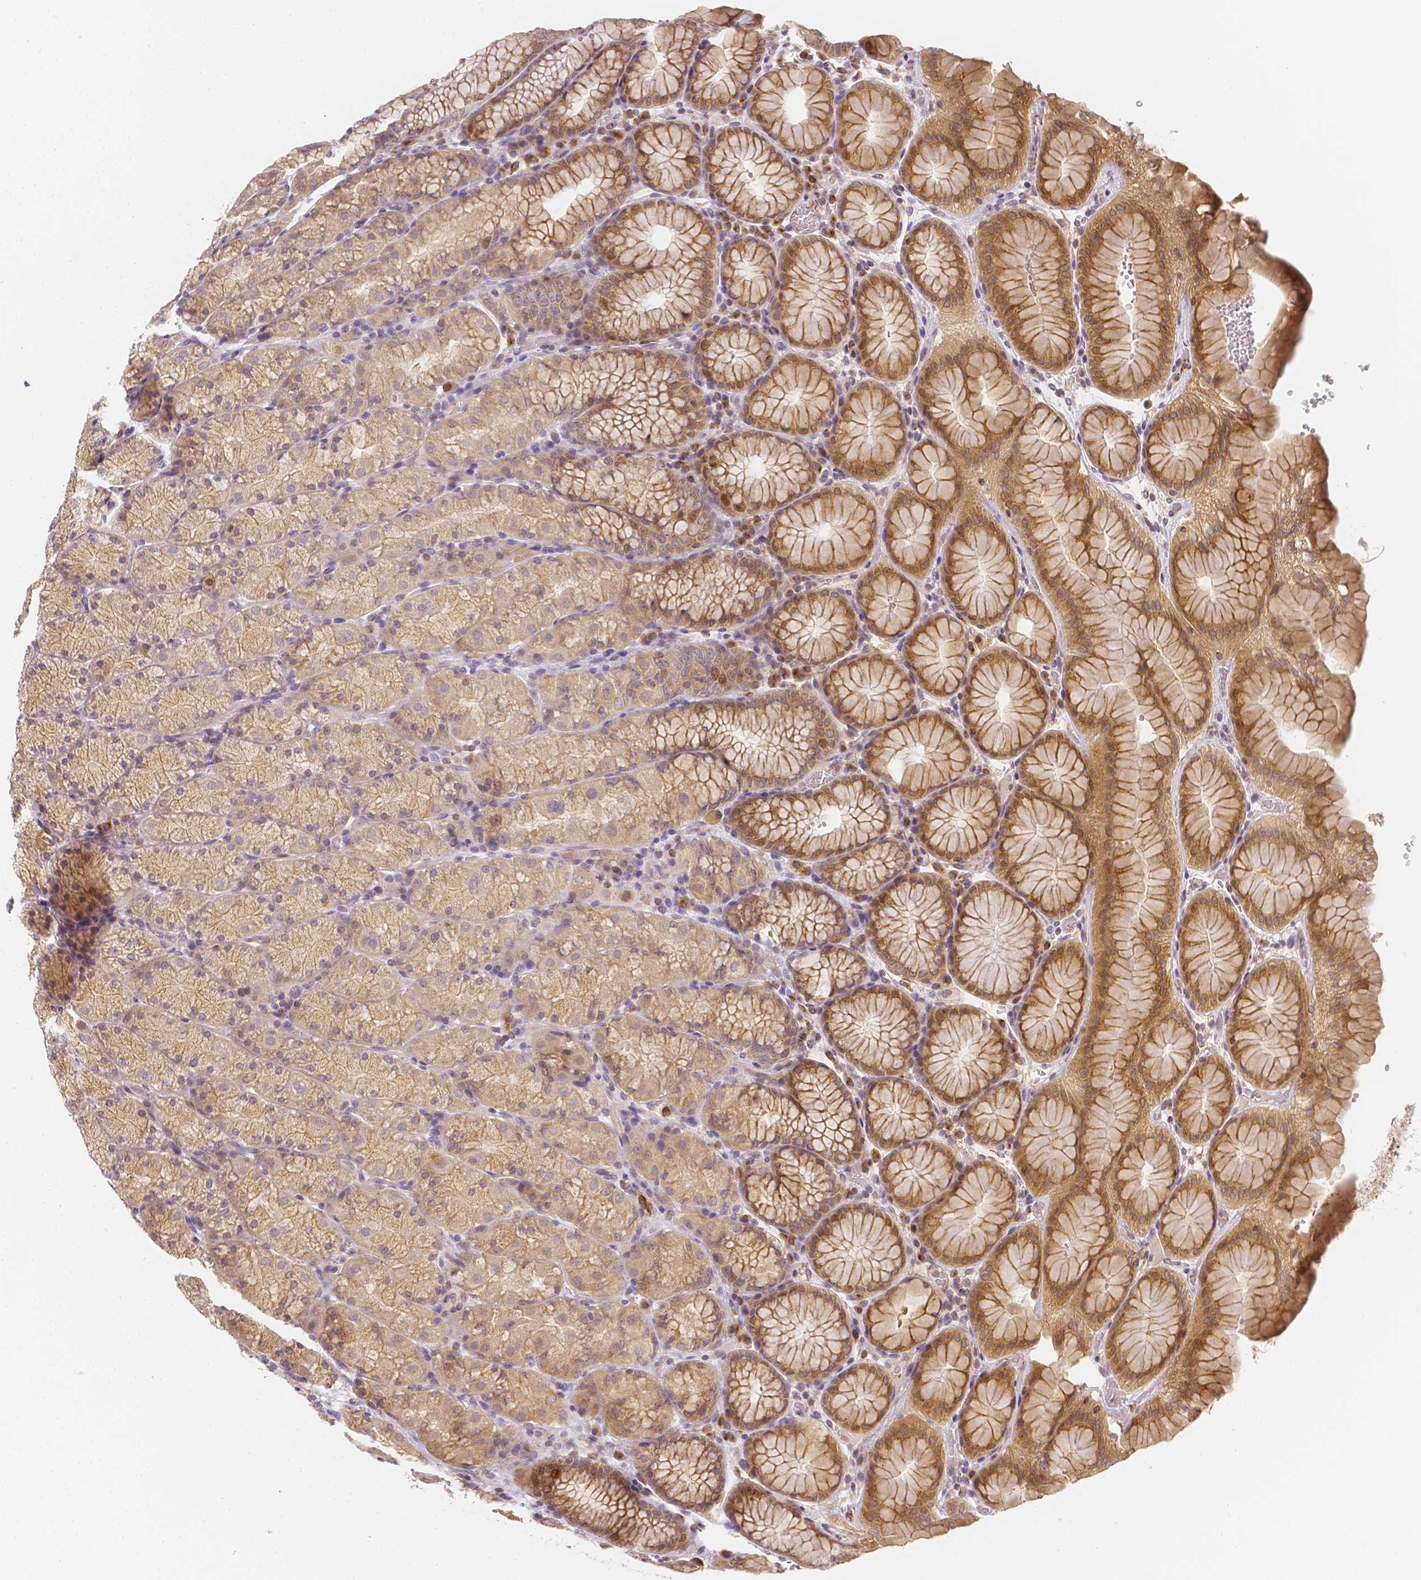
{"staining": {"intensity": "moderate", "quantity": "25%-75%", "location": "cytoplasmic/membranous"}, "tissue": "stomach", "cell_type": "Glandular cells", "image_type": "normal", "snomed": [{"axis": "morphology", "description": "Normal tissue, NOS"}, {"axis": "topography", "description": "Stomach, upper"}, {"axis": "topography", "description": "Stomach"}], "caption": "The image demonstrates a brown stain indicating the presence of a protein in the cytoplasmic/membranous of glandular cells in stomach.", "gene": "C10orf67", "patient": {"sex": "male", "age": 76}}